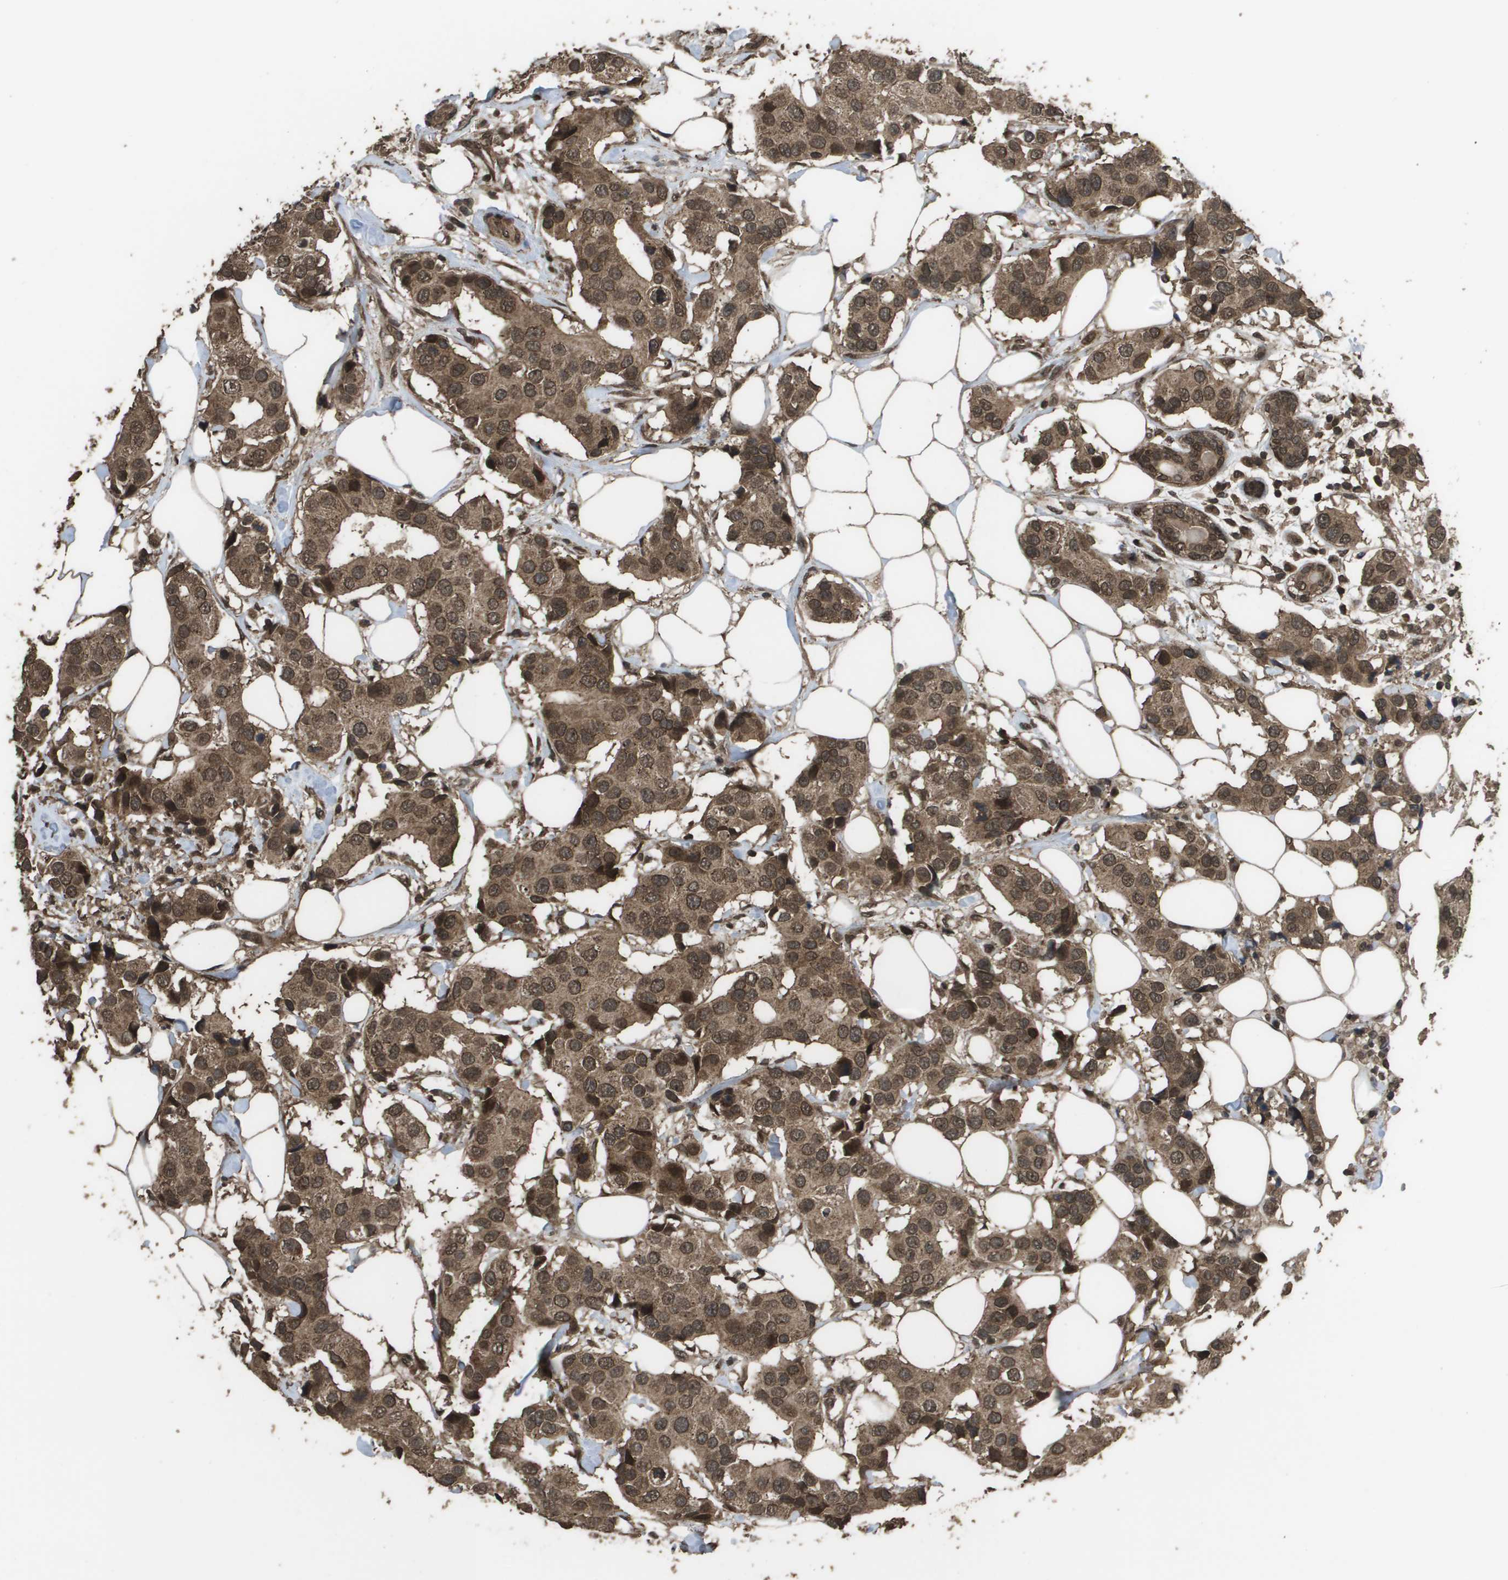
{"staining": {"intensity": "moderate", "quantity": ">75%", "location": "cytoplasmic/membranous,nuclear"}, "tissue": "breast cancer", "cell_type": "Tumor cells", "image_type": "cancer", "snomed": [{"axis": "morphology", "description": "Normal tissue, NOS"}, {"axis": "morphology", "description": "Duct carcinoma"}, {"axis": "topography", "description": "Breast"}], "caption": "A high-resolution image shows IHC staining of intraductal carcinoma (breast), which demonstrates moderate cytoplasmic/membranous and nuclear staining in approximately >75% of tumor cells.", "gene": "AXIN2", "patient": {"sex": "female", "age": 39}}